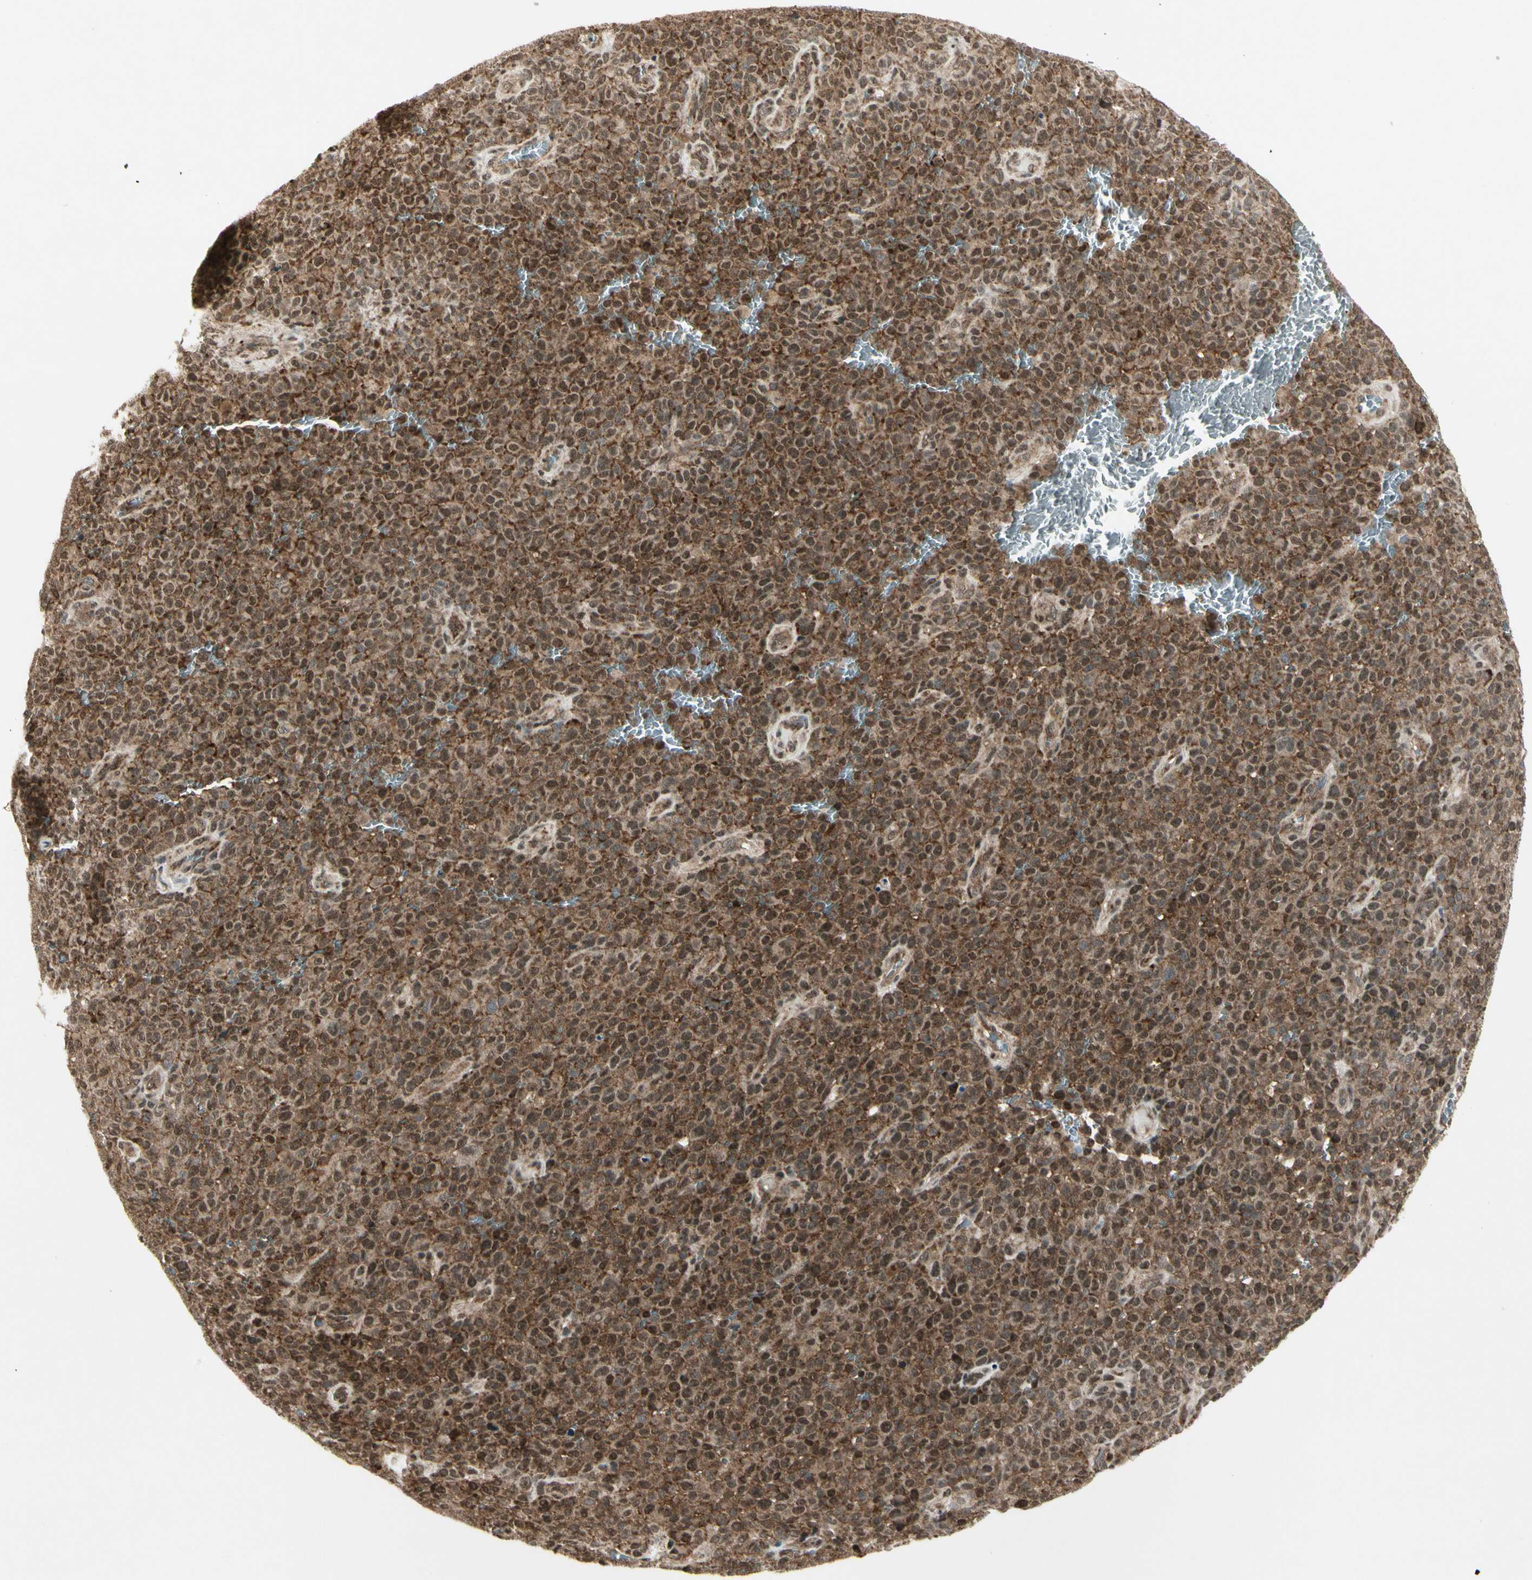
{"staining": {"intensity": "moderate", "quantity": ">75%", "location": "cytoplasmic/membranous"}, "tissue": "melanoma", "cell_type": "Tumor cells", "image_type": "cancer", "snomed": [{"axis": "morphology", "description": "Malignant melanoma, NOS"}, {"axis": "topography", "description": "Skin"}], "caption": "Malignant melanoma tissue shows moderate cytoplasmic/membranous expression in about >75% of tumor cells, visualized by immunohistochemistry.", "gene": "SMN2", "patient": {"sex": "female", "age": 82}}